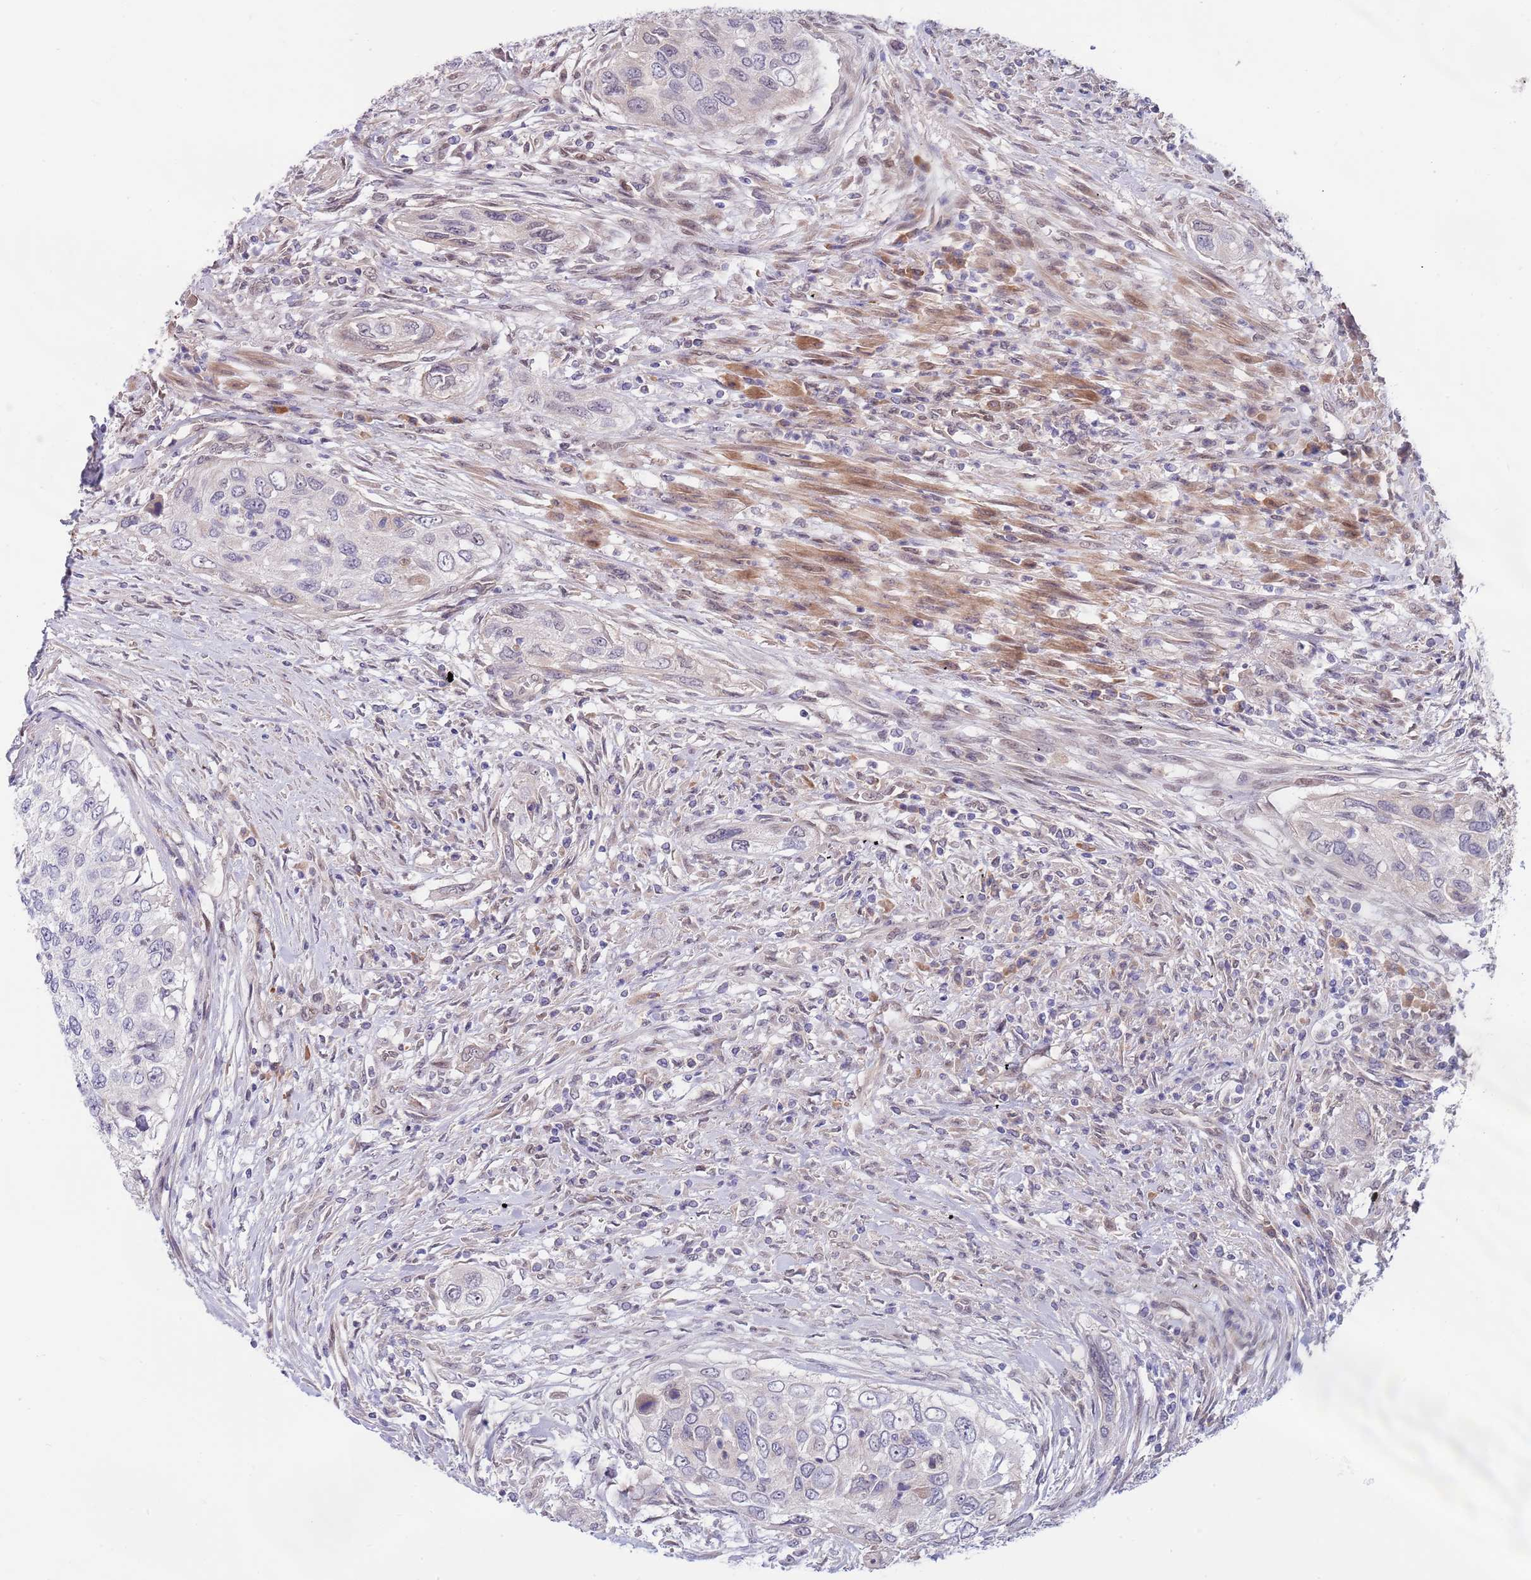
{"staining": {"intensity": "negative", "quantity": "none", "location": "none"}, "tissue": "urothelial cancer", "cell_type": "Tumor cells", "image_type": "cancer", "snomed": [{"axis": "morphology", "description": "Urothelial carcinoma, High grade"}, {"axis": "topography", "description": "Urinary bladder"}], "caption": "This is an IHC histopathology image of human urothelial cancer. There is no staining in tumor cells.", "gene": "NLRP6", "patient": {"sex": "female", "age": 60}}